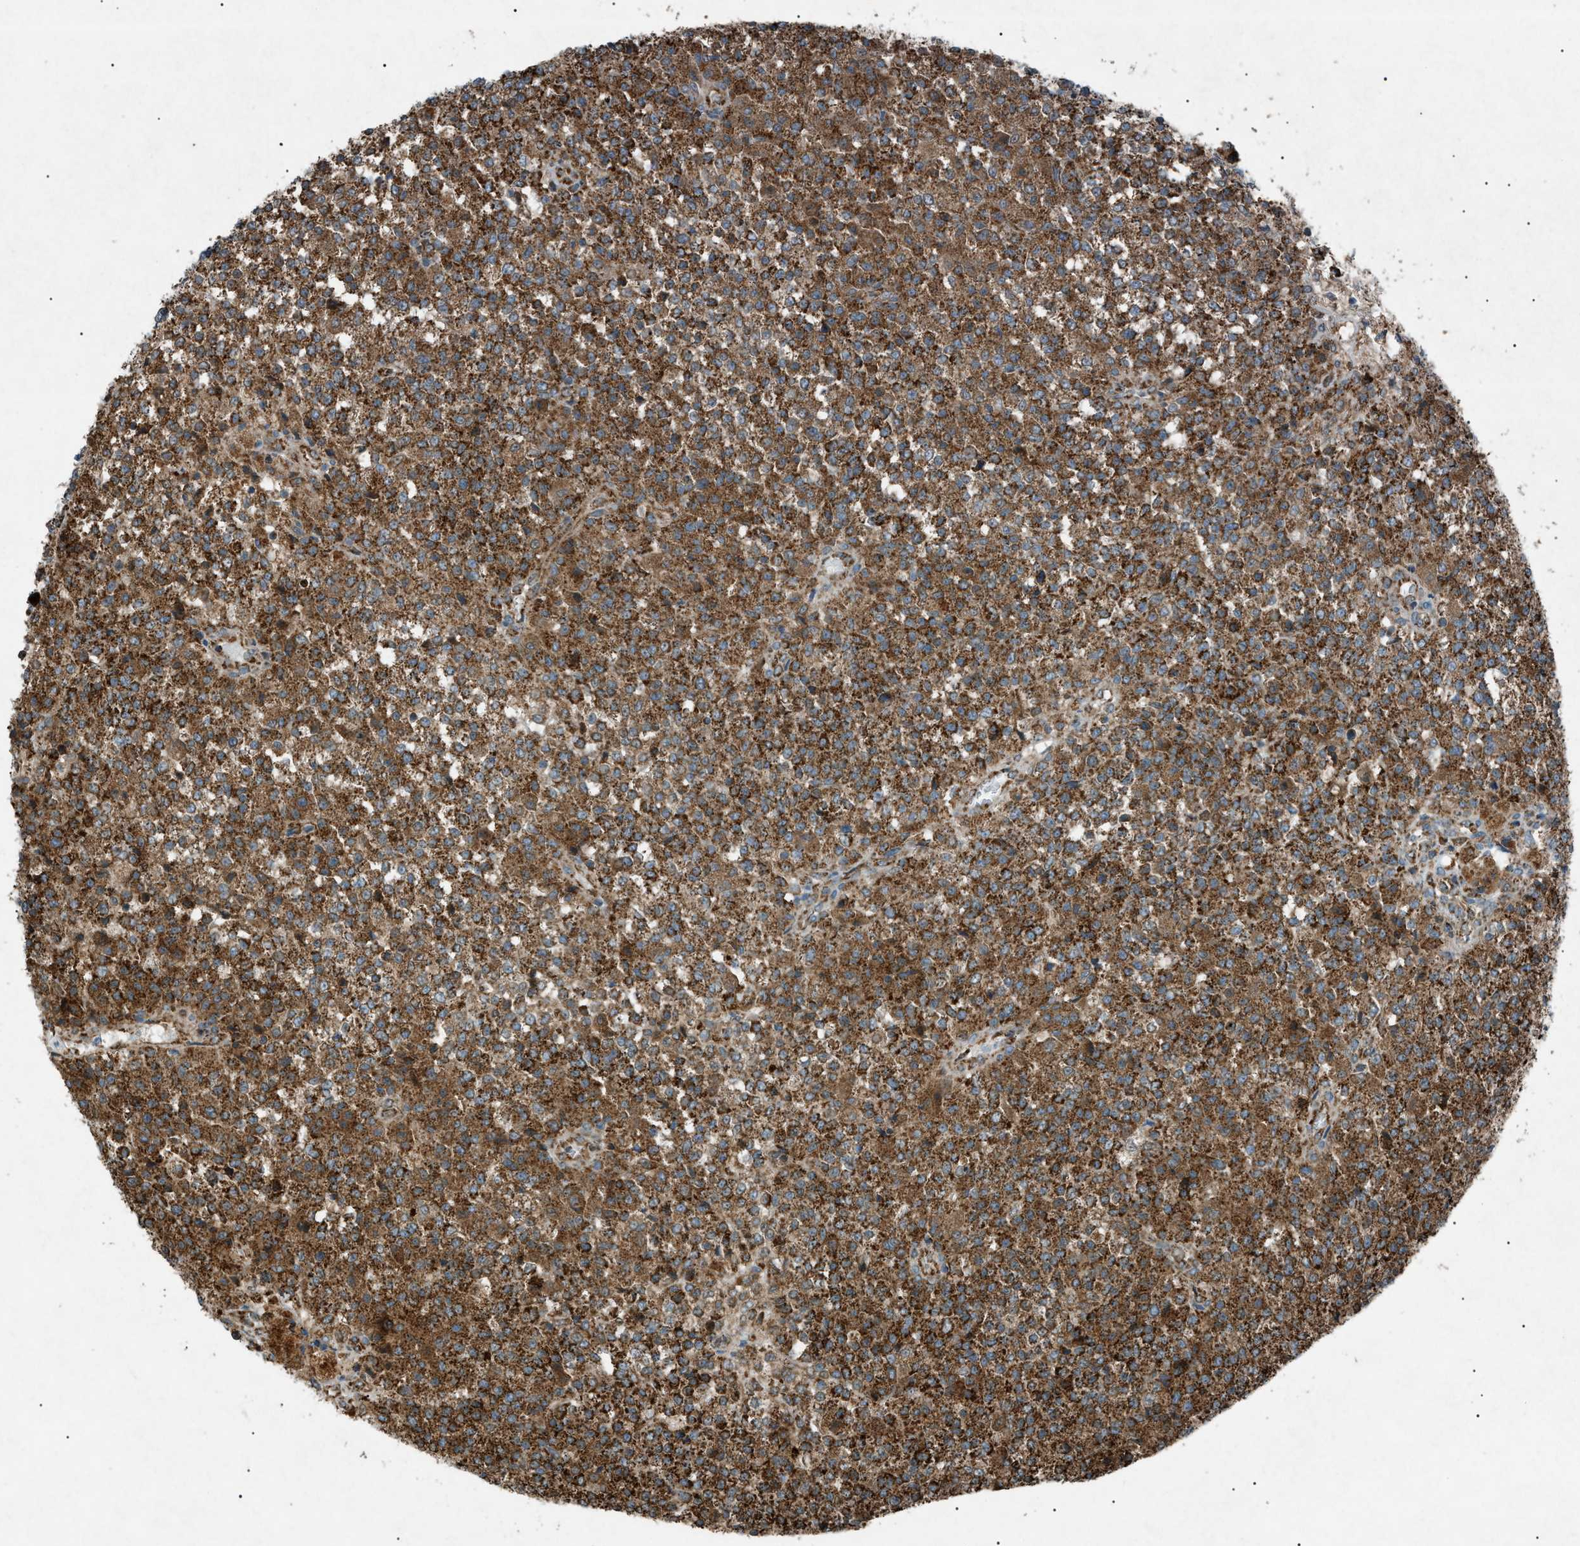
{"staining": {"intensity": "moderate", "quantity": ">75%", "location": "cytoplasmic/membranous"}, "tissue": "testis cancer", "cell_type": "Tumor cells", "image_type": "cancer", "snomed": [{"axis": "morphology", "description": "Seminoma, NOS"}, {"axis": "topography", "description": "Testis"}], "caption": "IHC histopathology image of human seminoma (testis) stained for a protein (brown), which displays medium levels of moderate cytoplasmic/membranous expression in about >75% of tumor cells.", "gene": "C1GALT1C1", "patient": {"sex": "male", "age": 59}}